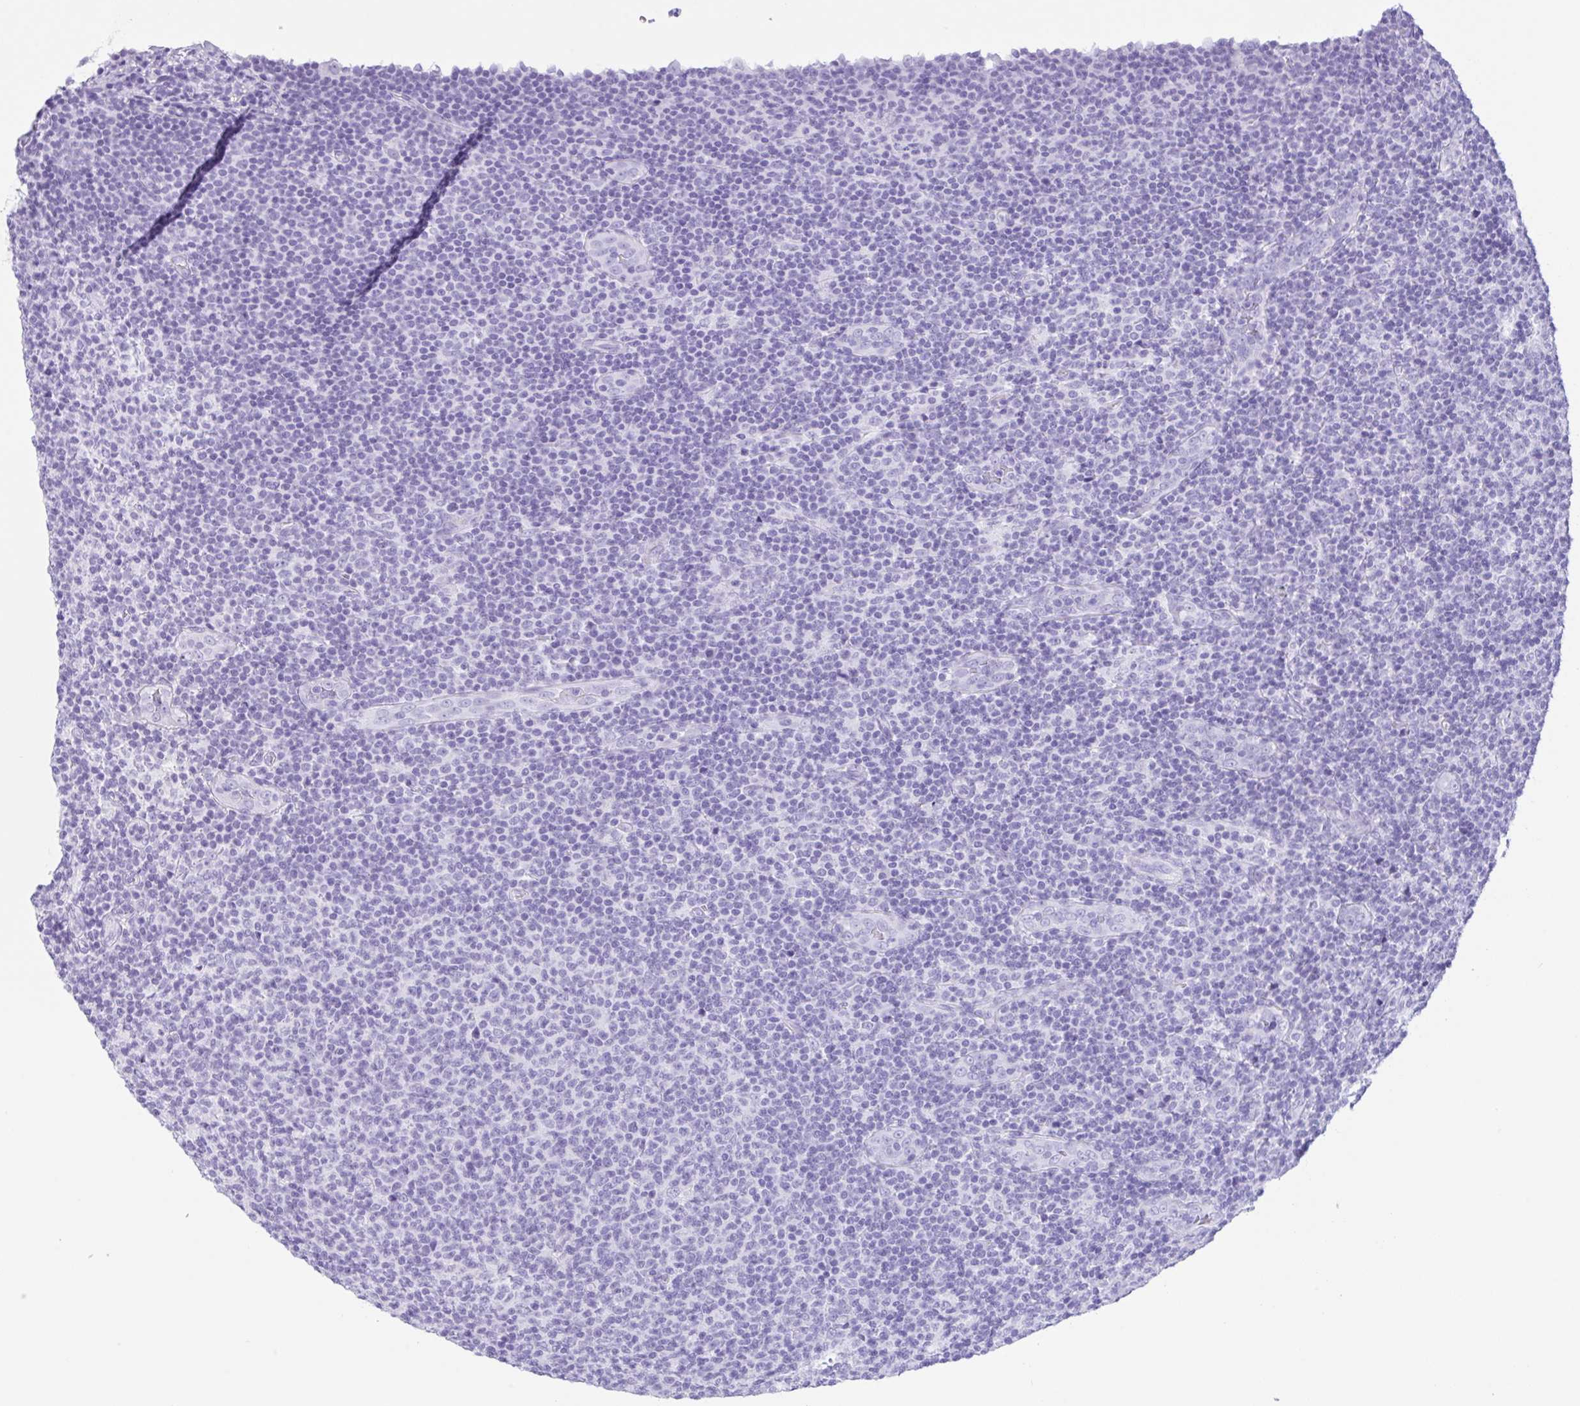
{"staining": {"intensity": "negative", "quantity": "none", "location": "none"}, "tissue": "lymphoma", "cell_type": "Tumor cells", "image_type": "cancer", "snomed": [{"axis": "morphology", "description": "Malignant lymphoma, non-Hodgkin's type, Low grade"}, {"axis": "topography", "description": "Lymph node"}], "caption": "High power microscopy micrograph of an immunohistochemistry micrograph of lymphoma, revealing no significant expression in tumor cells. The staining is performed using DAB (3,3'-diaminobenzidine) brown chromogen with nuclei counter-stained in using hematoxylin.", "gene": "CPA1", "patient": {"sex": "male", "age": 66}}